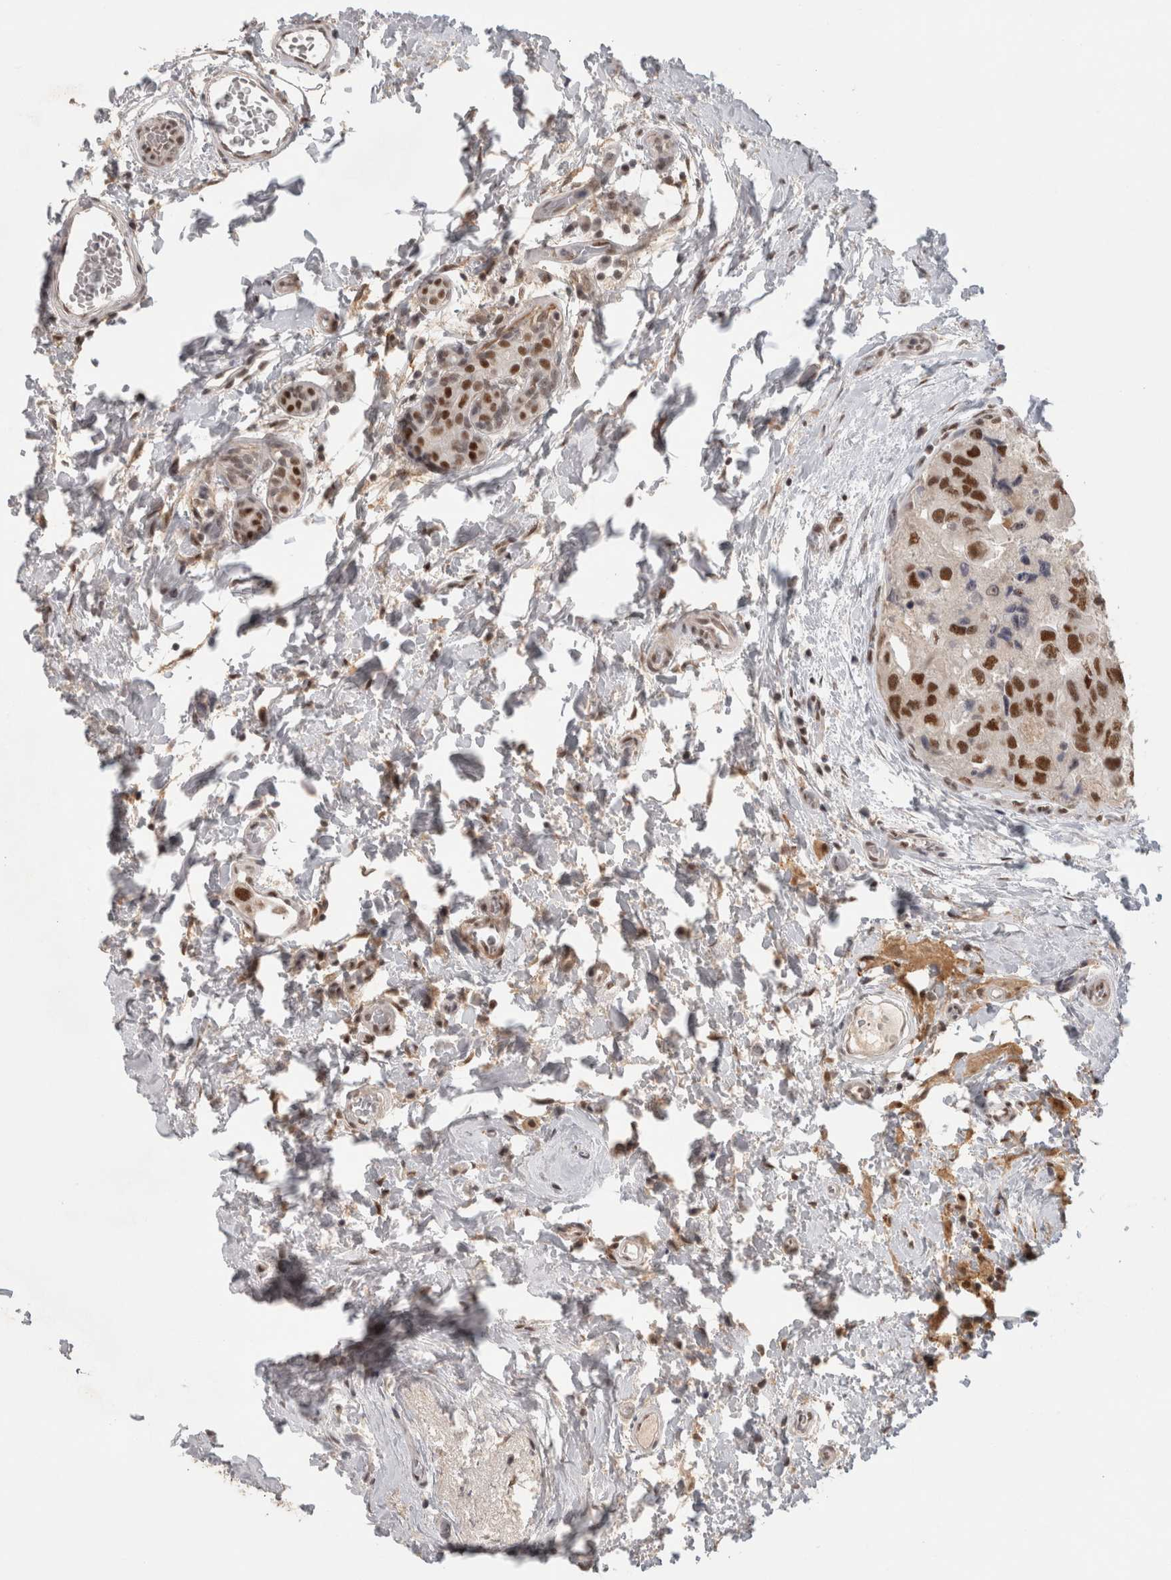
{"staining": {"intensity": "strong", "quantity": "25%-75%", "location": "nuclear"}, "tissue": "breast cancer", "cell_type": "Tumor cells", "image_type": "cancer", "snomed": [{"axis": "morphology", "description": "Duct carcinoma"}, {"axis": "topography", "description": "Breast"}], "caption": "Breast cancer (intraductal carcinoma) stained with a protein marker reveals strong staining in tumor cells.", "gene": "ZNF830", "patient": {"sex": "female", "age": 62}}